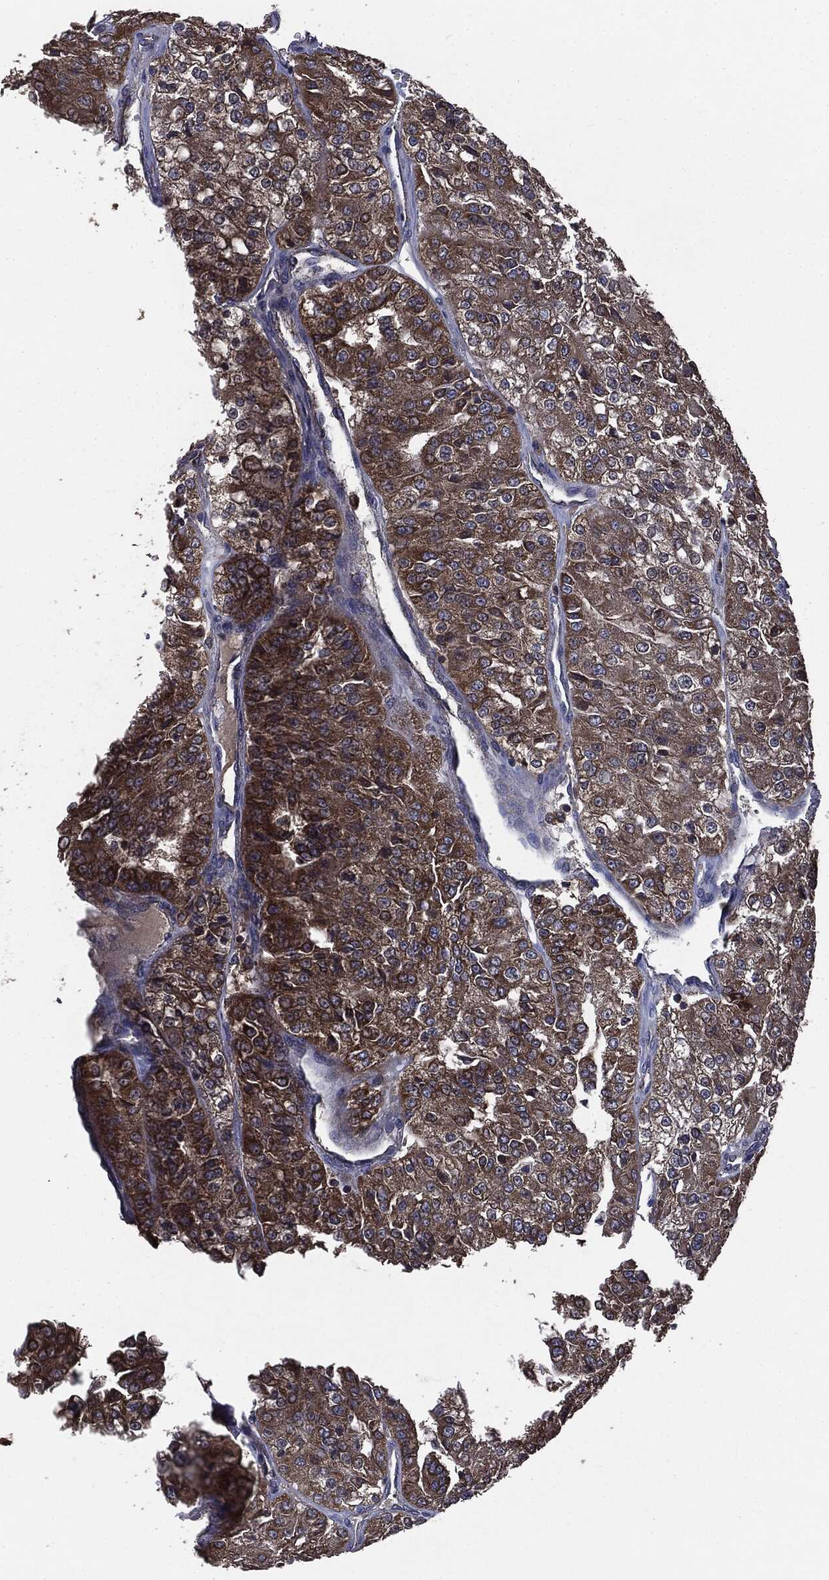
{"staining": {"intensity": "strong", "quantity": "25%-75%", "location": "cytoplasmic/membranous"}, "tissue": "renal cancer", "cell_type": "Tumor cells", "image_type": "cancer", "snomed": [{"axis": "morphology", "description": "Adenocarcinoma, NOS"}, {"axis": "topography", "description": "Kidney"}], "caption": "Immunohistochemistry (IHC) photomicrograph of renal adenocarcinoma stained for a protein (brown), which demonstrates high levels of strong cytoplasmic/membranous staining in about 25%-75% of tumor cells.", "gene": "MAPK6", "patient": {"sex": "female", "age": 63}}